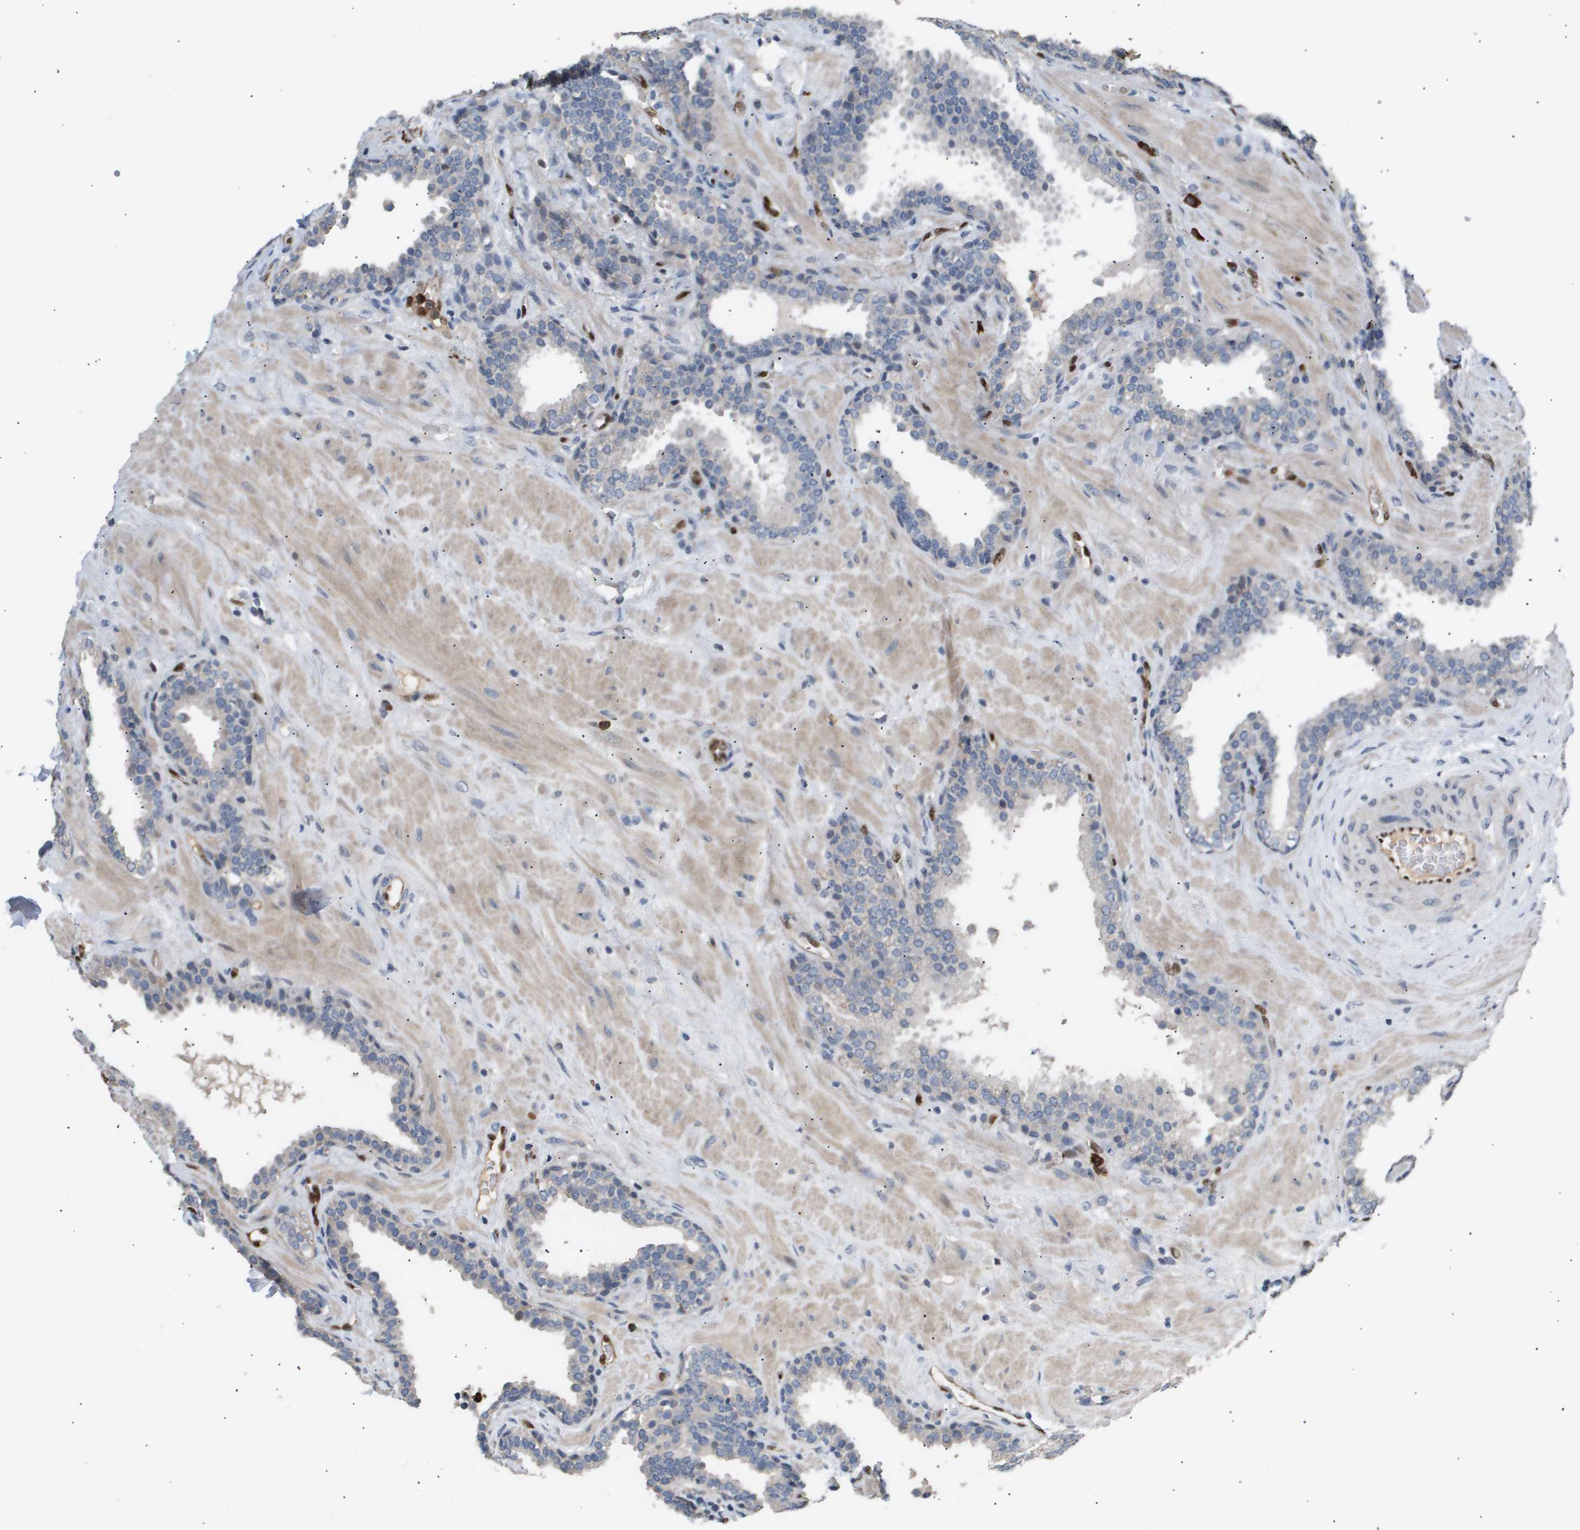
{"staining": {"intensity": "negative", "quantity": "none", "location": "none"}, "tissue": "prostate", "cell_type": "Glandular cells", "image_type": "normal", "snomed": [{"axis": "morphology", "description": "Normal tissue, NOS"}, {"axis": "topography", "description": "Prostate"}], "caption": "This micrograph is of normal prostate stained with immunohistochemistry (IHC) to label a protein in brown with the nuclei are counter-stained blue. There is no expression in glandular cells. (DAB immunohistochemistry (IHC) visualized using brightfield microscopy, high magnification).", "gene": "ERG", "patient": {"sex": "male", "age": 51}}